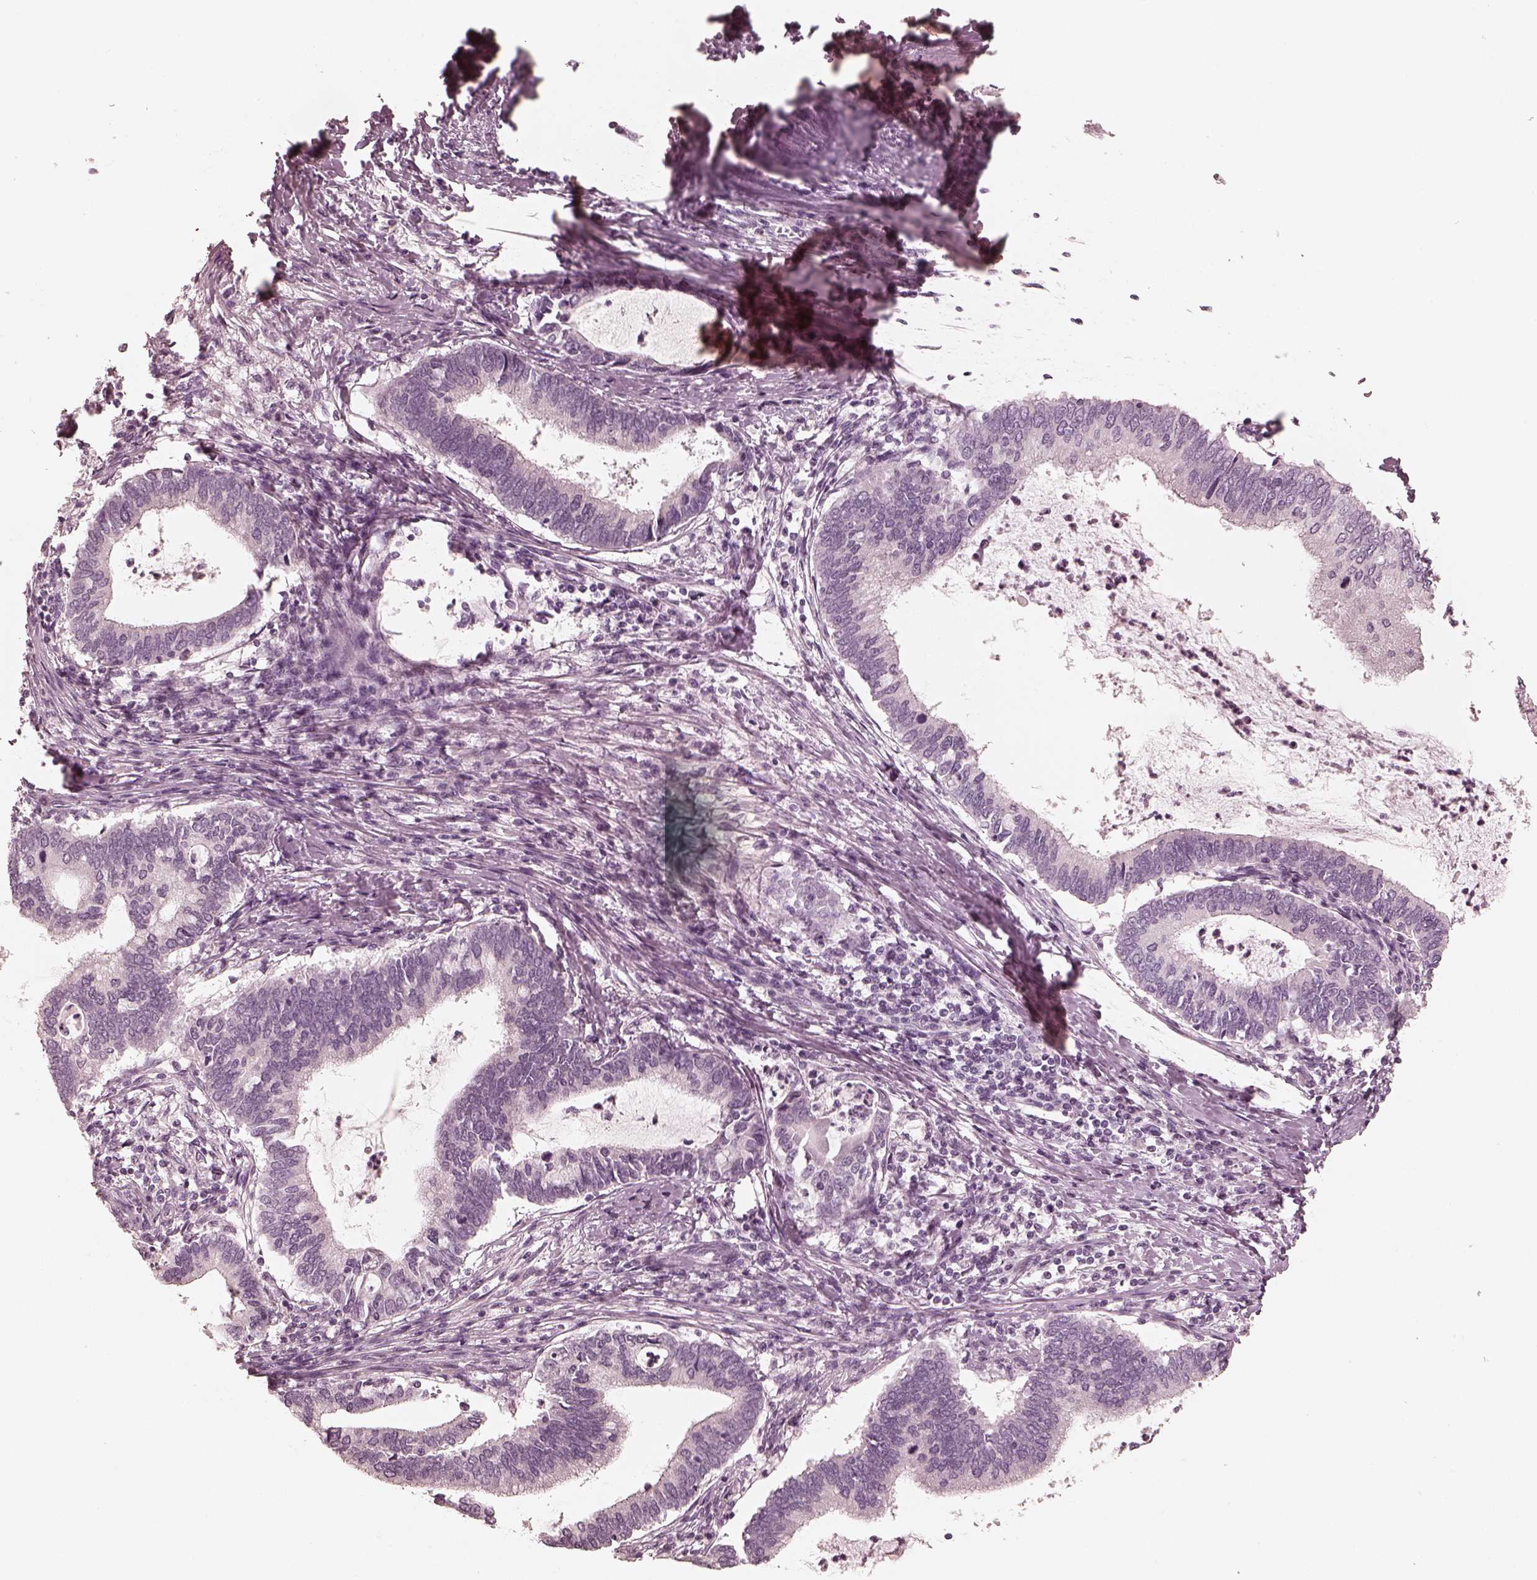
{"staining": {"intensity": "negative", "quantity": "none", "location": "none"}, "tissue": "cervical cancer", "cell_type": "Tumor cells", "image_type": "cancer", "snomed": [{"axis": "morphology", "description": "Adenocarcinoma, NOS"}, {"axis": "topography", "description": "Cervix"}], "caption": "Histopathology image shows no significant protein expression in tumor cells of adenocarcinoma (cervical).", "gene": "CALR3", "patient": {"sex": "female", "age": 42}}